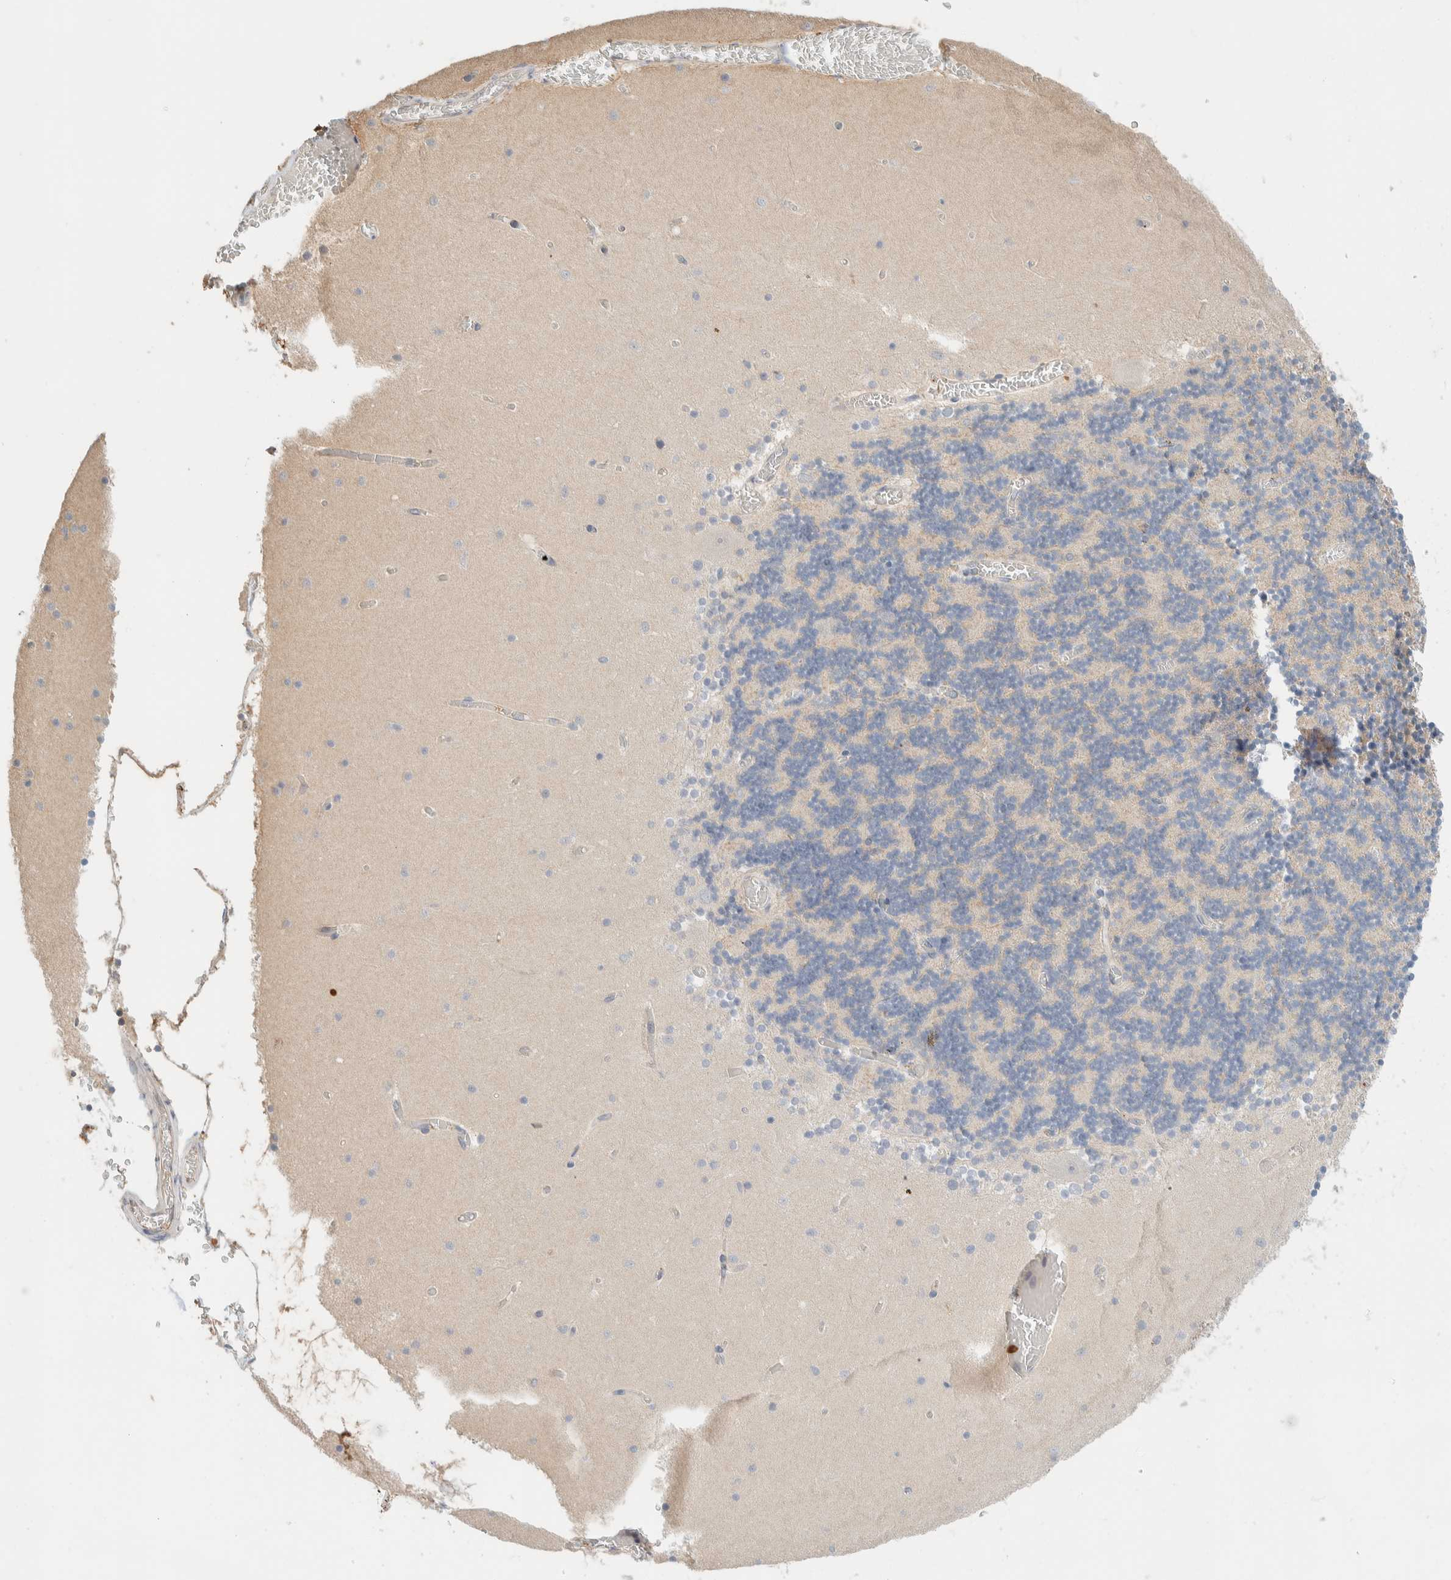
{"staining": {"intensity": "negative", "quantity": "none", "location": "none"}, "tissue": "cerebellum", "cell_type": "Cells in granular layer", "image_type": "normal", "snomed": [{"axis": "morphology", "description": "Normal tissue, NOS"}, {"axis": "topography", "description": "Cerebellum"}], "caption": "IHC histopathology image of unremarkable cerebellum stained for a protein (brown), which reveals no expression in cells in granular layer. Brightfield microscopy of IHC stained with DAB (brown) and hematoxylin (blue), captured at high magnification.", "gene": "SETD4", "patient": {"sex": "female", "age": 28}}